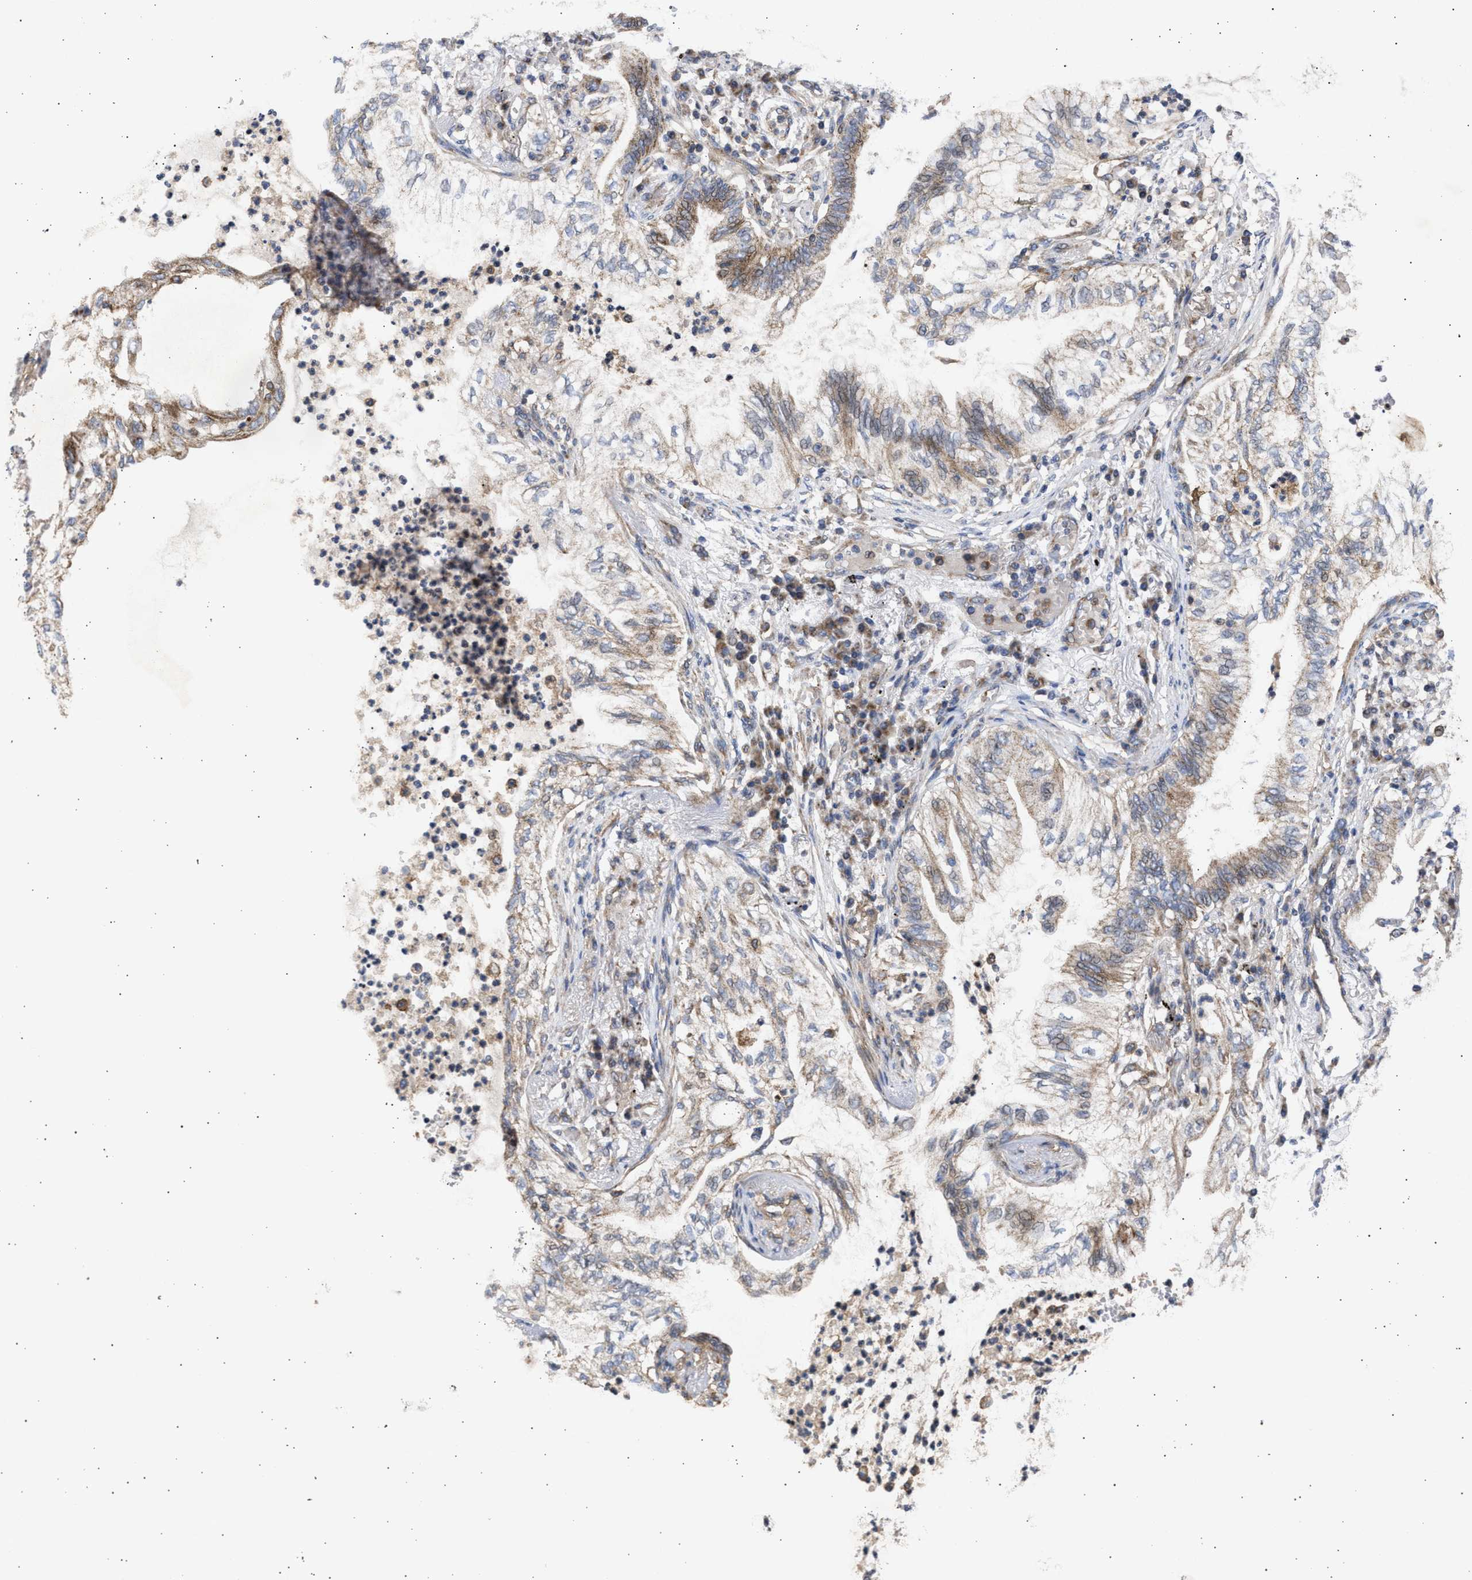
{"staining": {"intensity": "weak", "quantity": ">75%", "location": "cytoplasmic/membranous"}, "tissue": "lung cancer", "cell_type": "Tumor cells", "image_type": "cancer", "snomed": [{"axis": "morphology", "description": "Normal tissue, NOS"}, {"axis": "morphology", "description": "Adenocarcinoma, NOS"}, {"axis": "topography", "description": "Bronchus"}, {"axis": "topography", "description": "Lung"}], "caption": "The photomicrograph exhibits a brown stain indicating the presence of a protein in the cytoplasmic/membranous of tumor cells in lung adenocarcinoma.", "gene": "TTC19", "patient": {"sex": "female", "age": 70}}